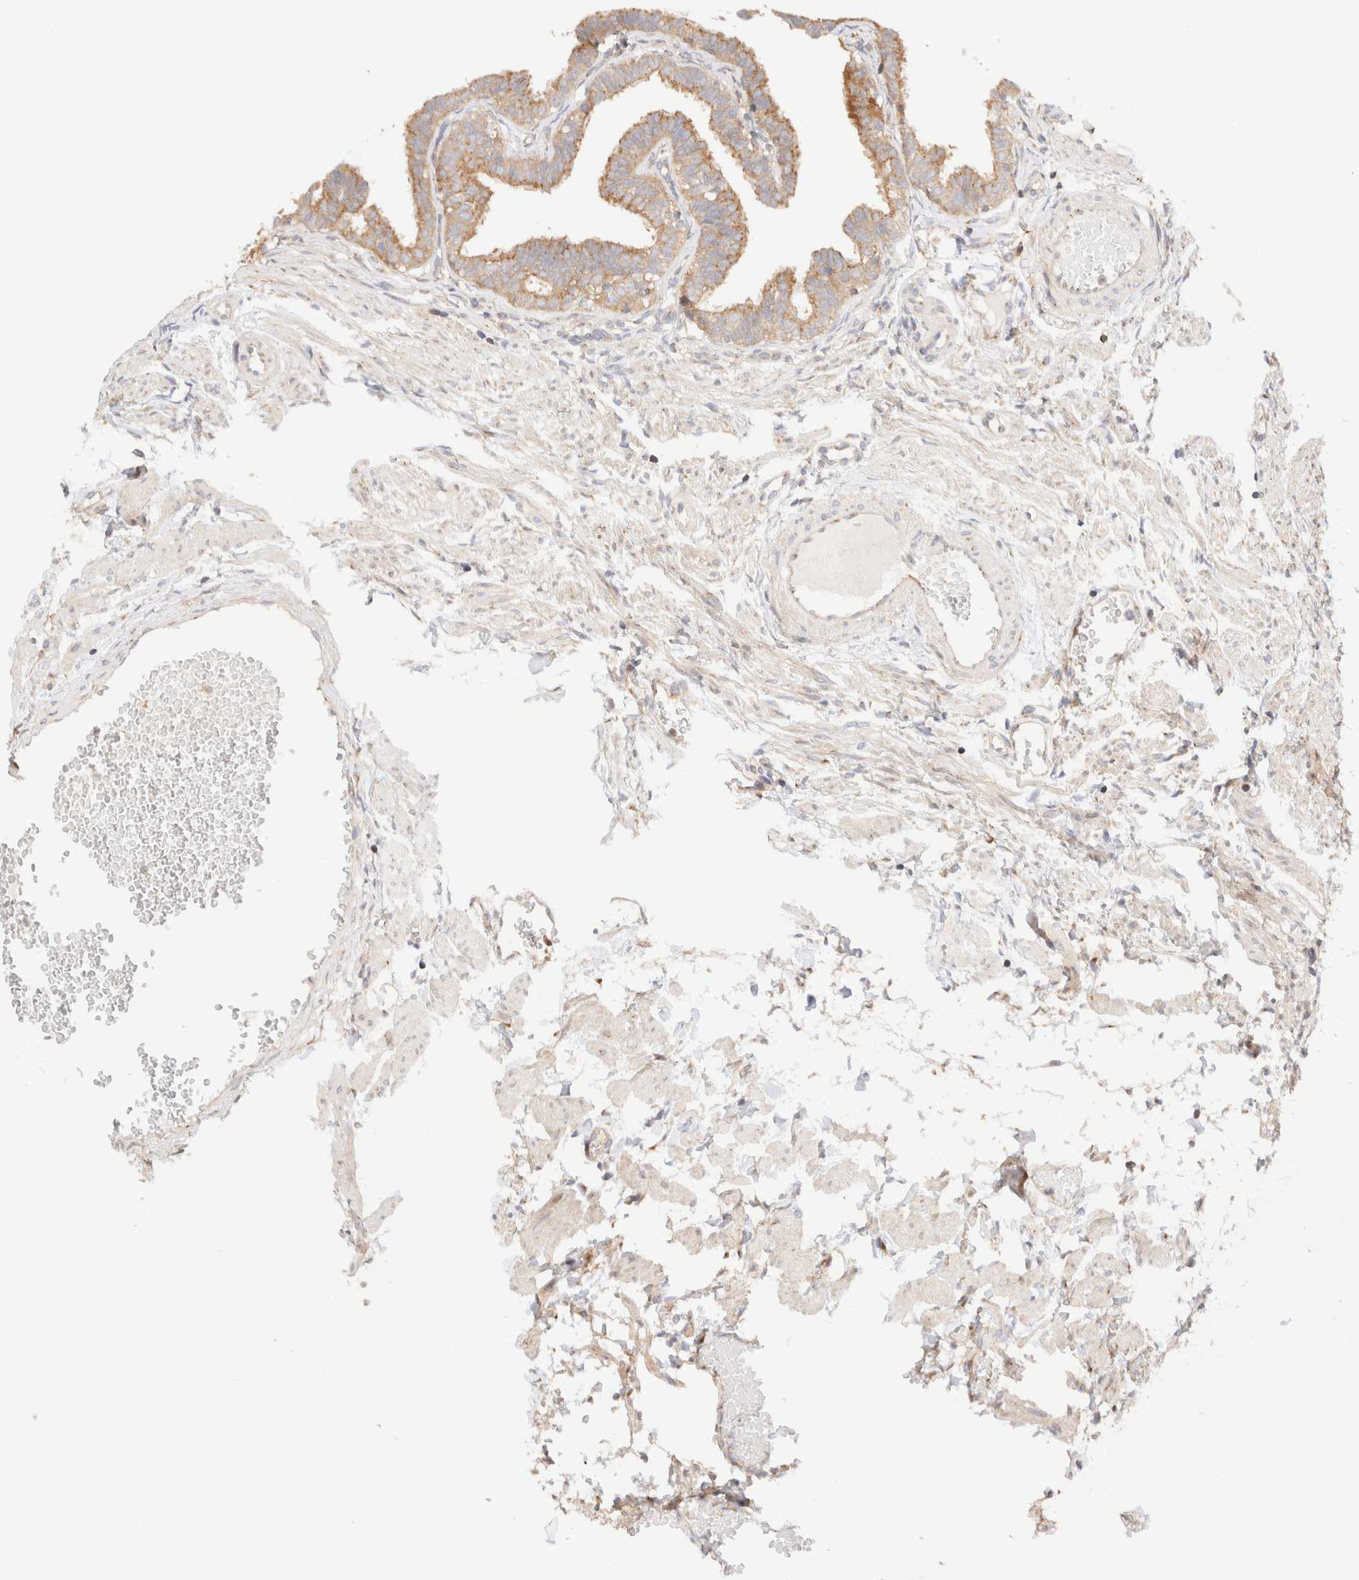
{"staining": {"intensity": "weak", "quantity": ">75%", "location": "cytoplasmic/membranous"}, "tissue": "fallopian tube", "cell_type": "Glandular cells", "image_type": "normal", "snomed": [{"axis": "morphology", "description": "Normal tissue, NOS"}, {"axis": "topography", "description": "Fallopian tube"}, {"axis": "topography", "description": "Ovary"}], "caption": "Unremarkable fallopian tube was stained to show a protein in brown. There is low levels of weak cytoplasmic/membranous positivity in about >75% of glandular cells. (IHC, brightfield microscopy, high magnification).", "gene": "RABEP1", "patient": {"sex": "female", "age": 23}}